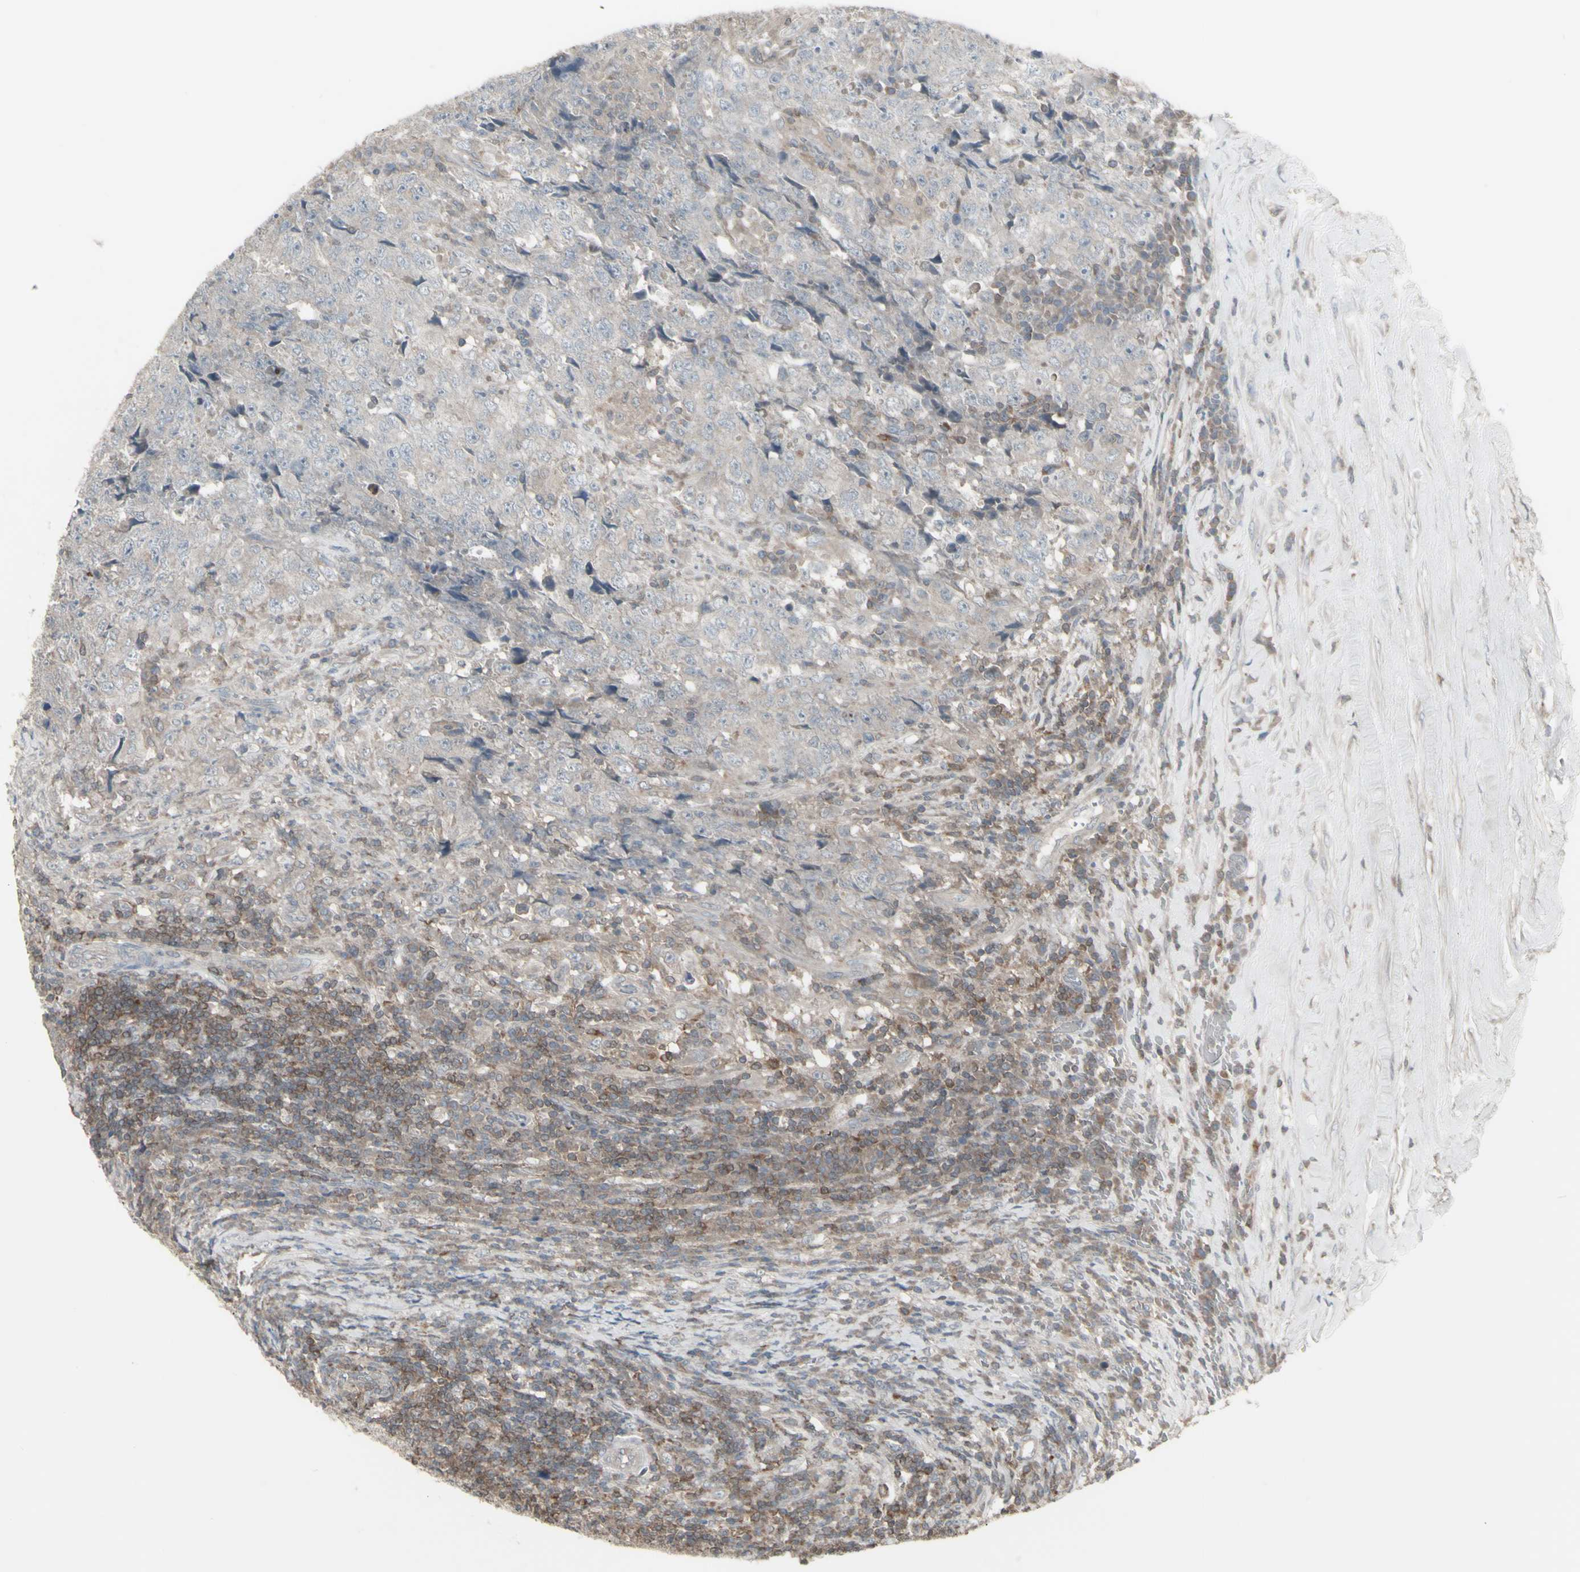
{"staining": {"intensity": "weak", "quantity": "<25%", "location": "cytoplasmic/membranous"}, "tissue": "testis cancer", "cell_type": "Tumor cells", "image_type": "cancer", "snomed": [{"axis": "morphology", "description": "Necrosis, NOS"}, {"axis": "morphology", "description": "Carcinoma, Embryonal, NOS"}, {"axis": "topography", "description": "Testis"}], "caption": "This photomicrograph is of embryonal carcinoma (testis) stained with immunohistochemistry to label a protein in brown with the nuclei are counter-stained blue. There is no staining in tumor cells. (DAB (3,3'-diaminobenzidine) IHC visualized using brightfield microscopy, high magnification).", "gene": "CSK", "patient": {"sex": "male", "age": 19}}